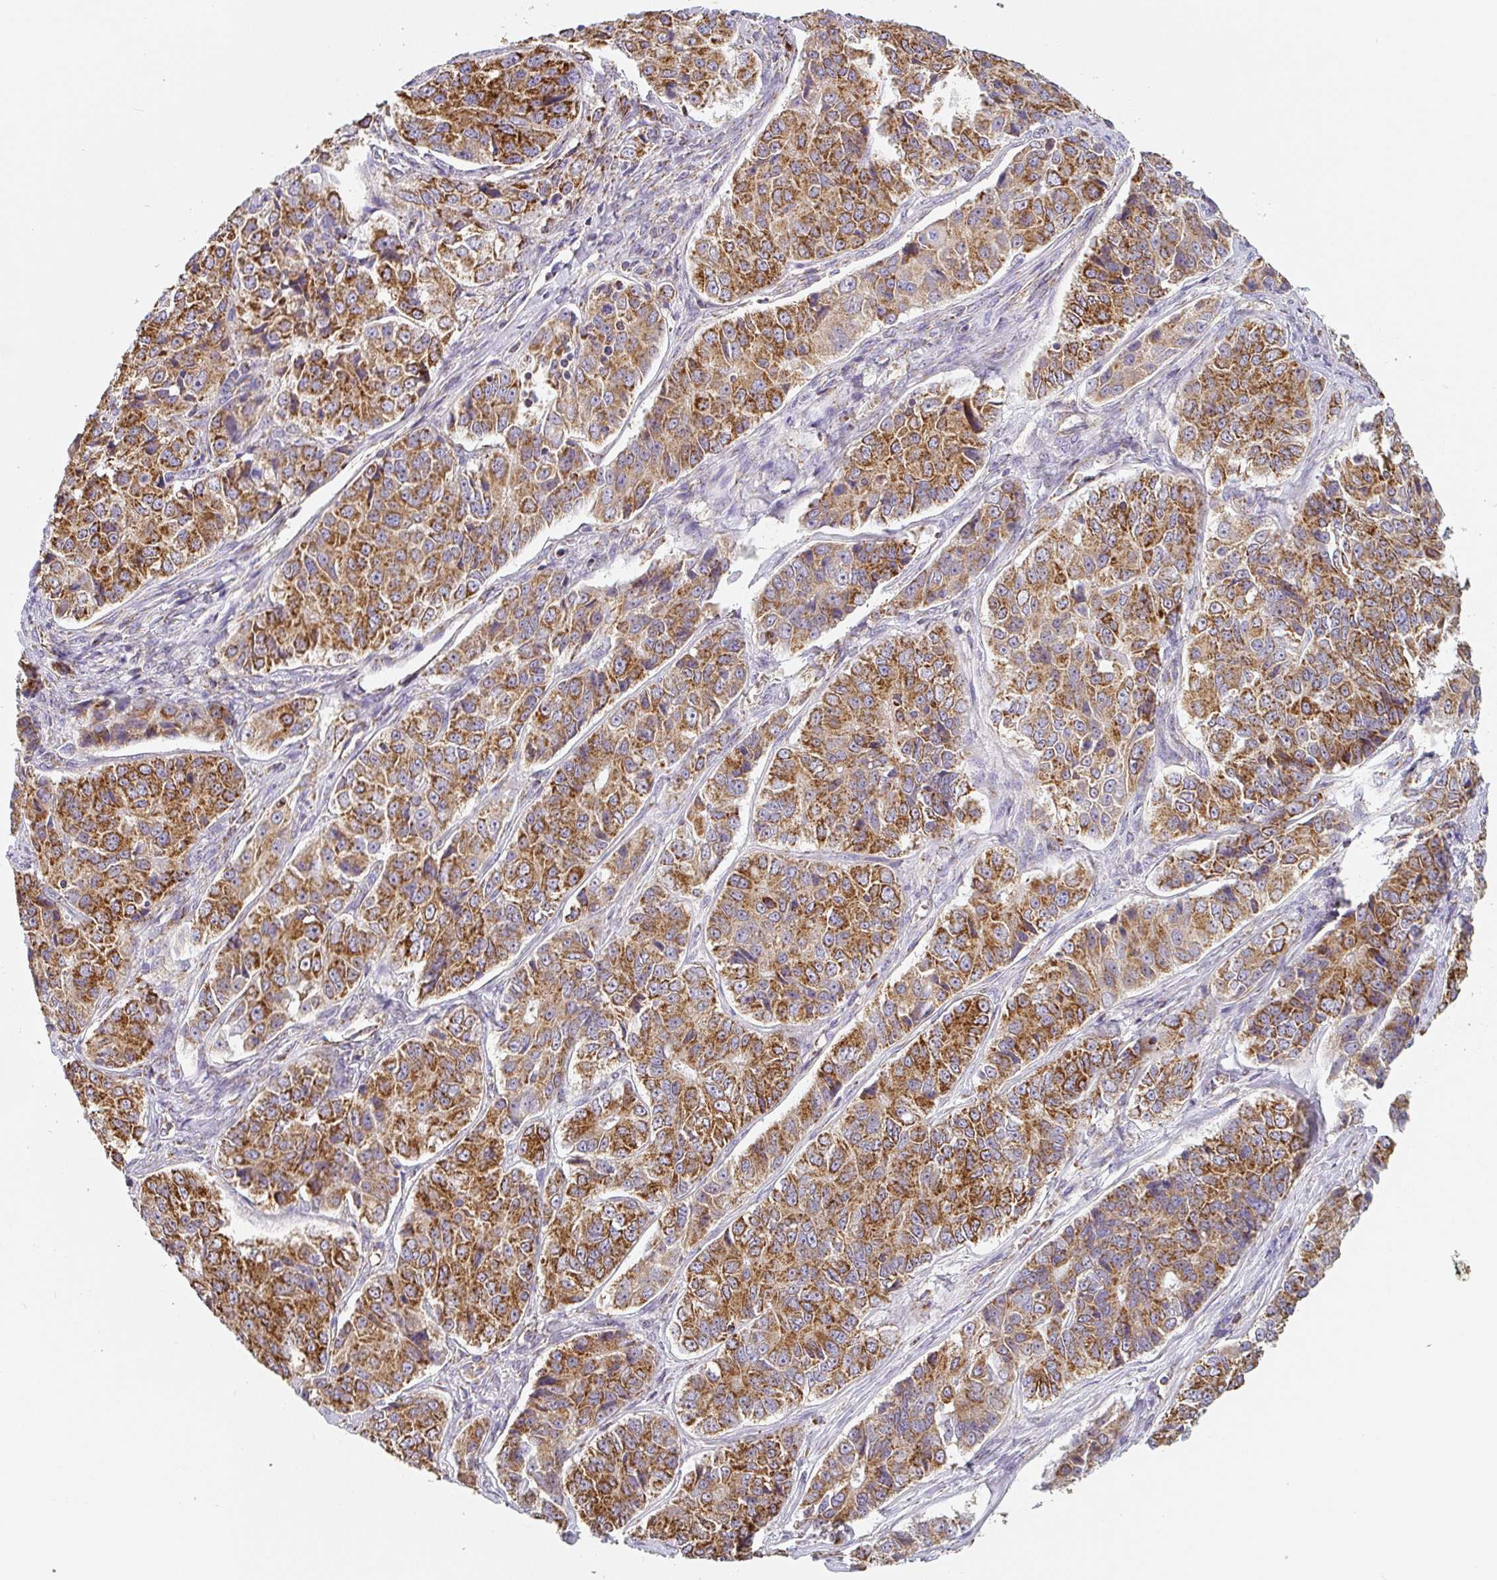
{"staining": {"intensity": "strong", "quantity": ">75%", "location": "cytoplasmic/membranous"}, "tissue": "ovarian cancer", "cell_type": "Tumor cells", "image_type": "cancer", "snomed": [{"axis": "morphology", "description": "Carcinoma, endometroid"}, {"axis": "topography", "description": "Ovary"}], "caption": "Immunohistochemistry (DAB) staining of endometroid carcinoma (ovarian) exhibits strong cytoplasmic/membranous protein positivity in about >75% of tumor cells.", "gene": "MT-CO2", "patient": {"sex": "female", "age": 51}}